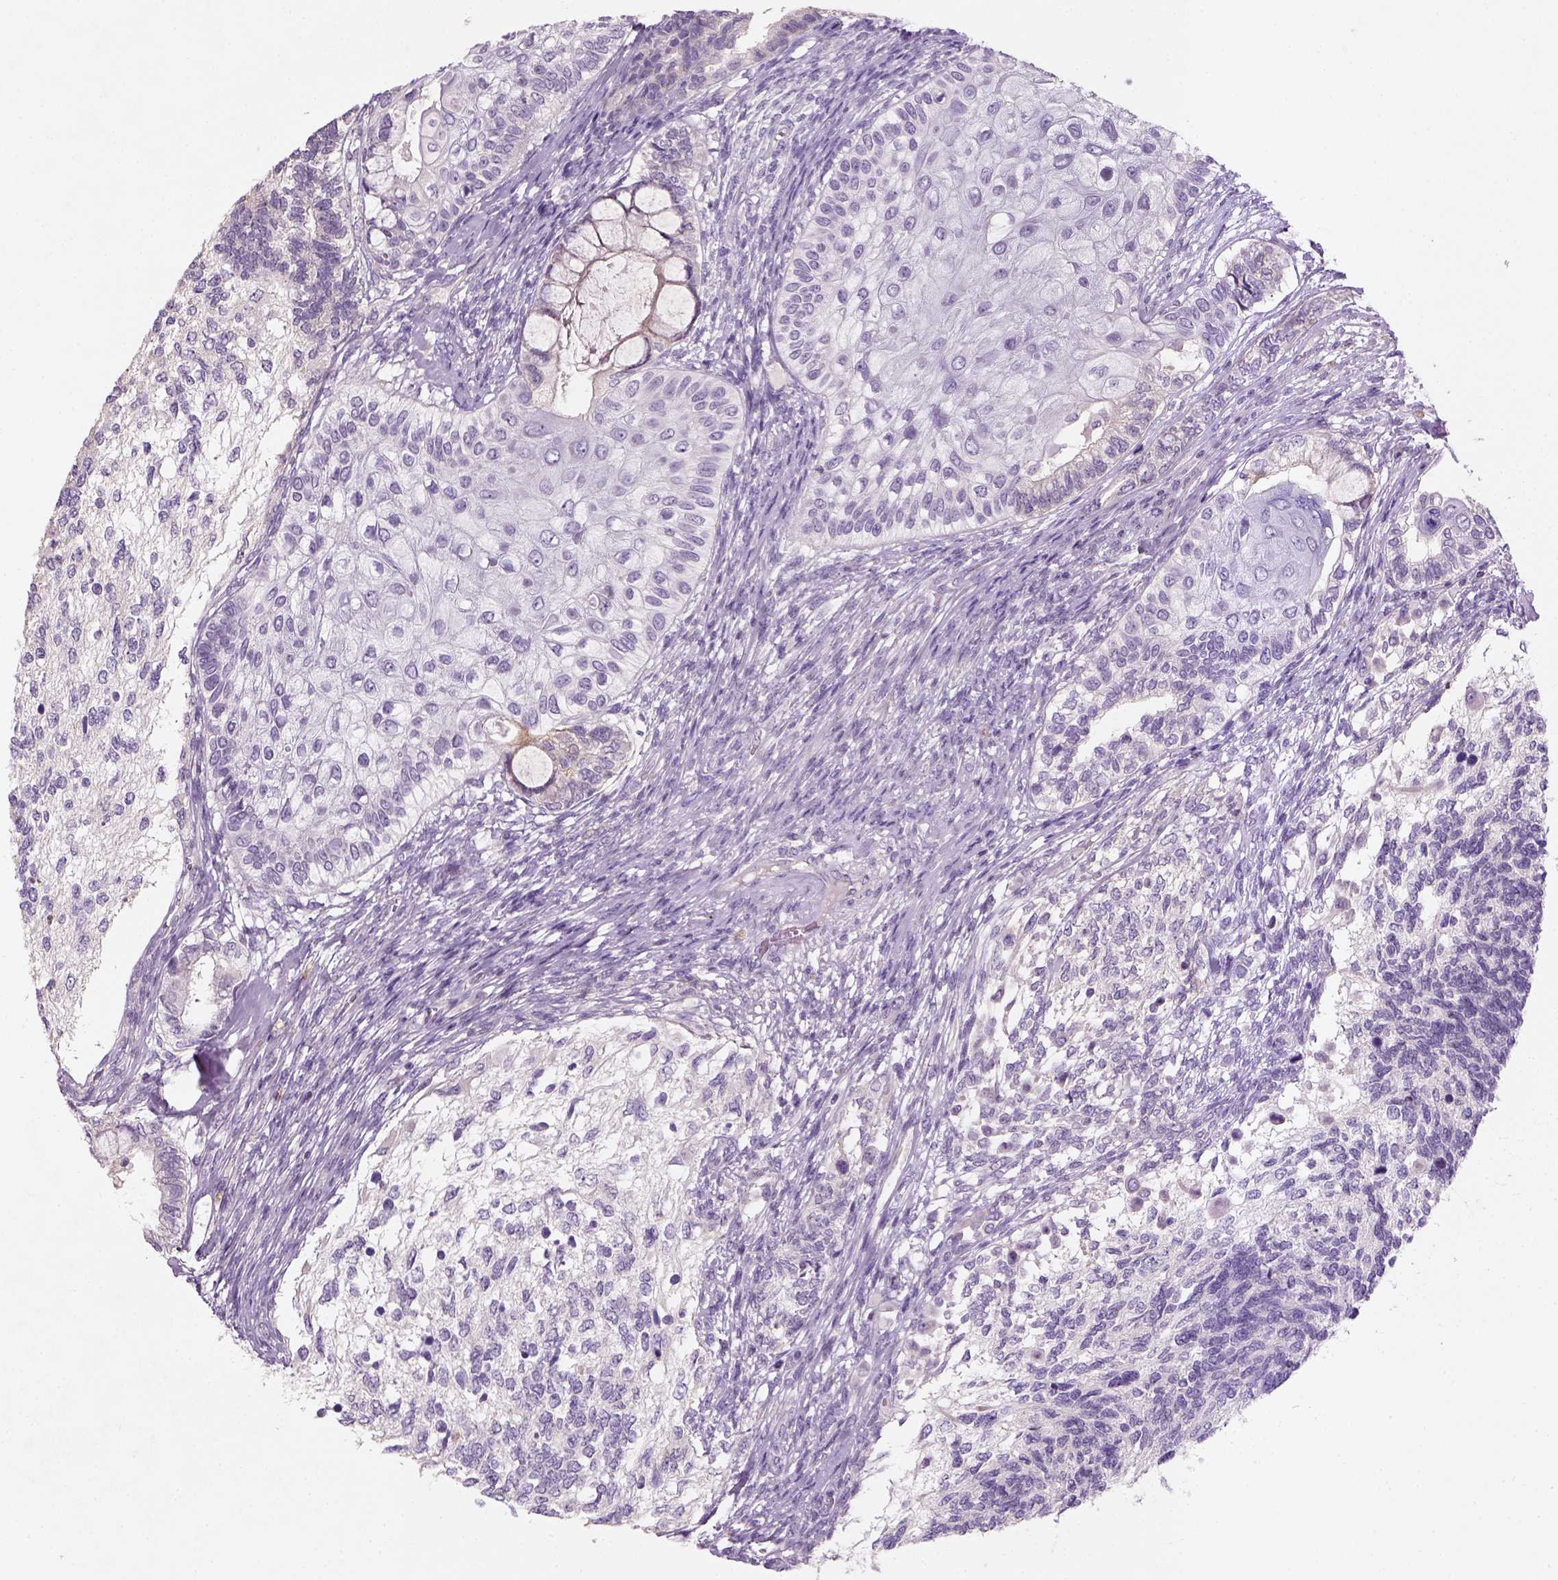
{"staining": {"intensity": "negative", "quantity": "none", "location": "none"}, "tissue": "testis cancer", "cell_type": "Tumor cells", "image_type": "cancer", "snomed": [{"axis": "morphology", "description": "Seminoma, NOS"}, {"axis": "morphology", "description": "Carcinoma, Embryonal, NOS"}, {"axis": "topography", "description": "Testis"}], "caption": "A high-resolution micrograph shows IHC staining of embryonal carcinoma (testis), which displays no significant staining in tumor cells.", "gene": "NUDT6", "patient": {"sex": "male", "age": 41}}